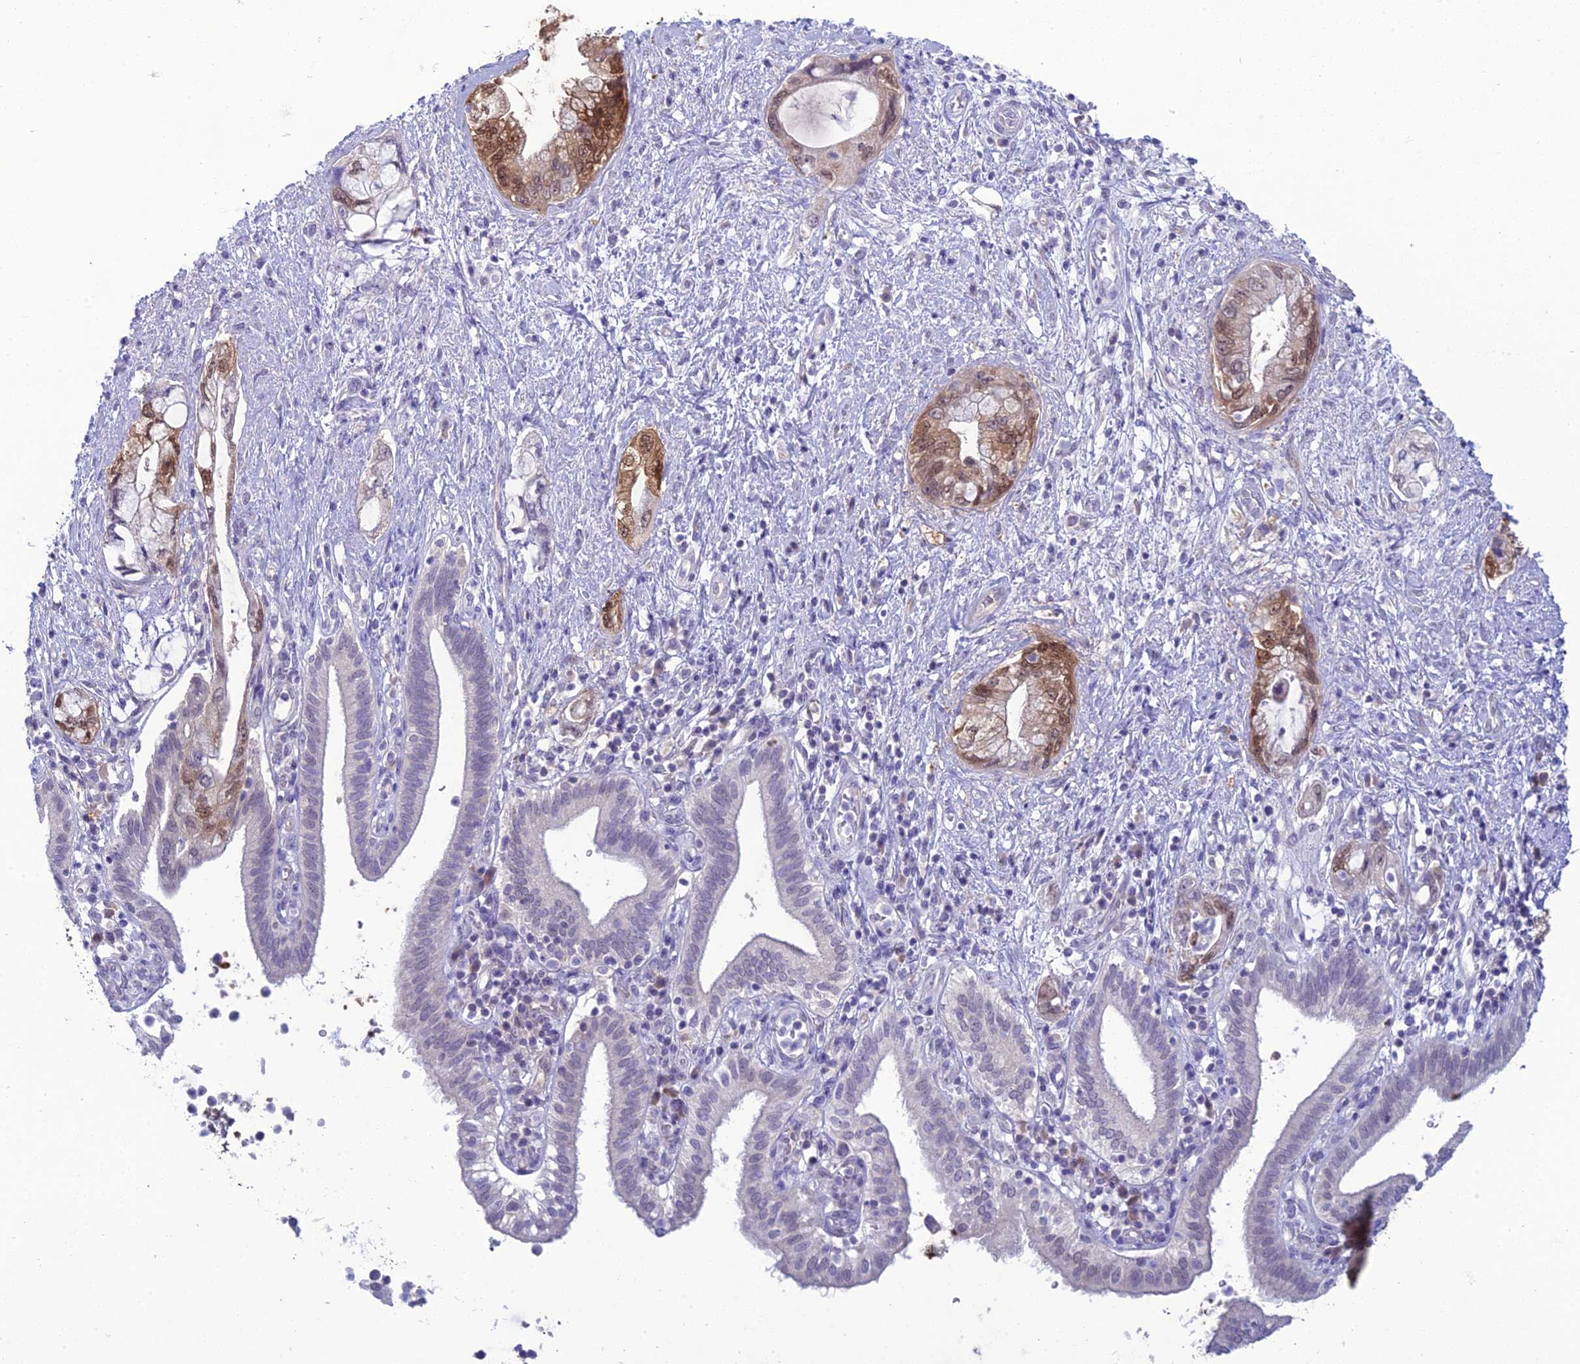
{"staining": {"intensity": "moderate", "quantity": "<25%", "location": "cytoplasmic/membranous,nuclear"}, "tissue": "pancreatic cancer", "cell_type": "Tumor cells", "image_type": "cancer", "snomed": [{"axis": "morphology", "description": "Adenocarcinoma, NOS"}, {"axis": "topography", "description": "Pancreas"}], "caption": "There is low levels of moderate cytoplasmic/membranous and nuclear positivity in tumor cells of pancreatic cancer (adenocarcinoma), as demonstrated by immunohistochemical staining (brown color).", "gene": "GNPNAT1", "patient": {"sex": "female", "age": 73}}